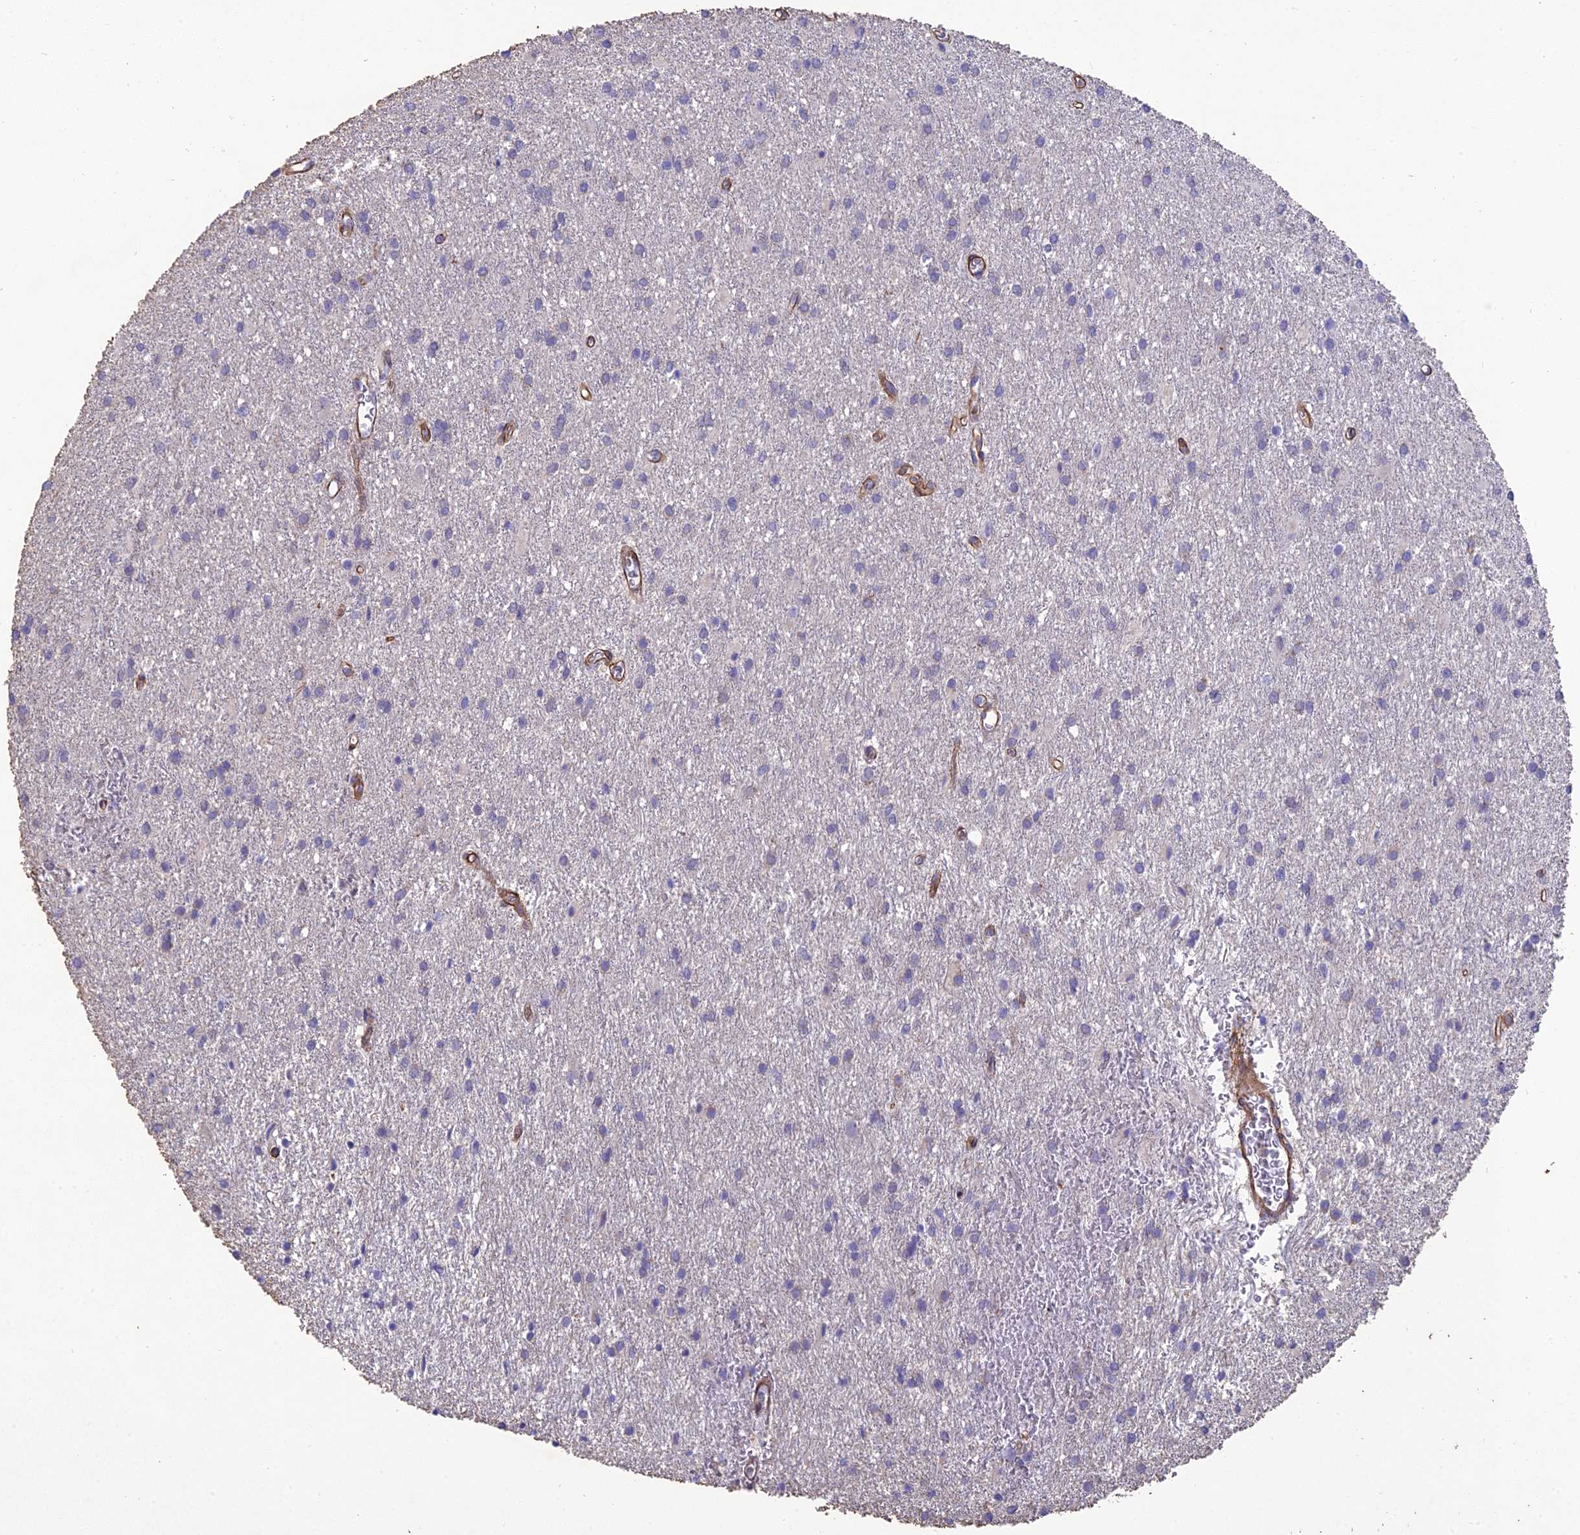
{"staining": {"intensity": "negative", "quantity": "none", "location": "none"}, "tissue": "glioma", "cell_type": "Tumor cells", "image_type": "cancer", "snomed": [{"axis": "morphology", "description": "Glioma, malignant, High grade"}, {"axis": "topography", "description": "Brain"}], "caption": "A high-resolution histopathology image shows IHC staining of glioma, which demonstrates no significant positivity in tumor cells.", "gene": "TNS1", "patient": {"sex": "female", "age": 50}}